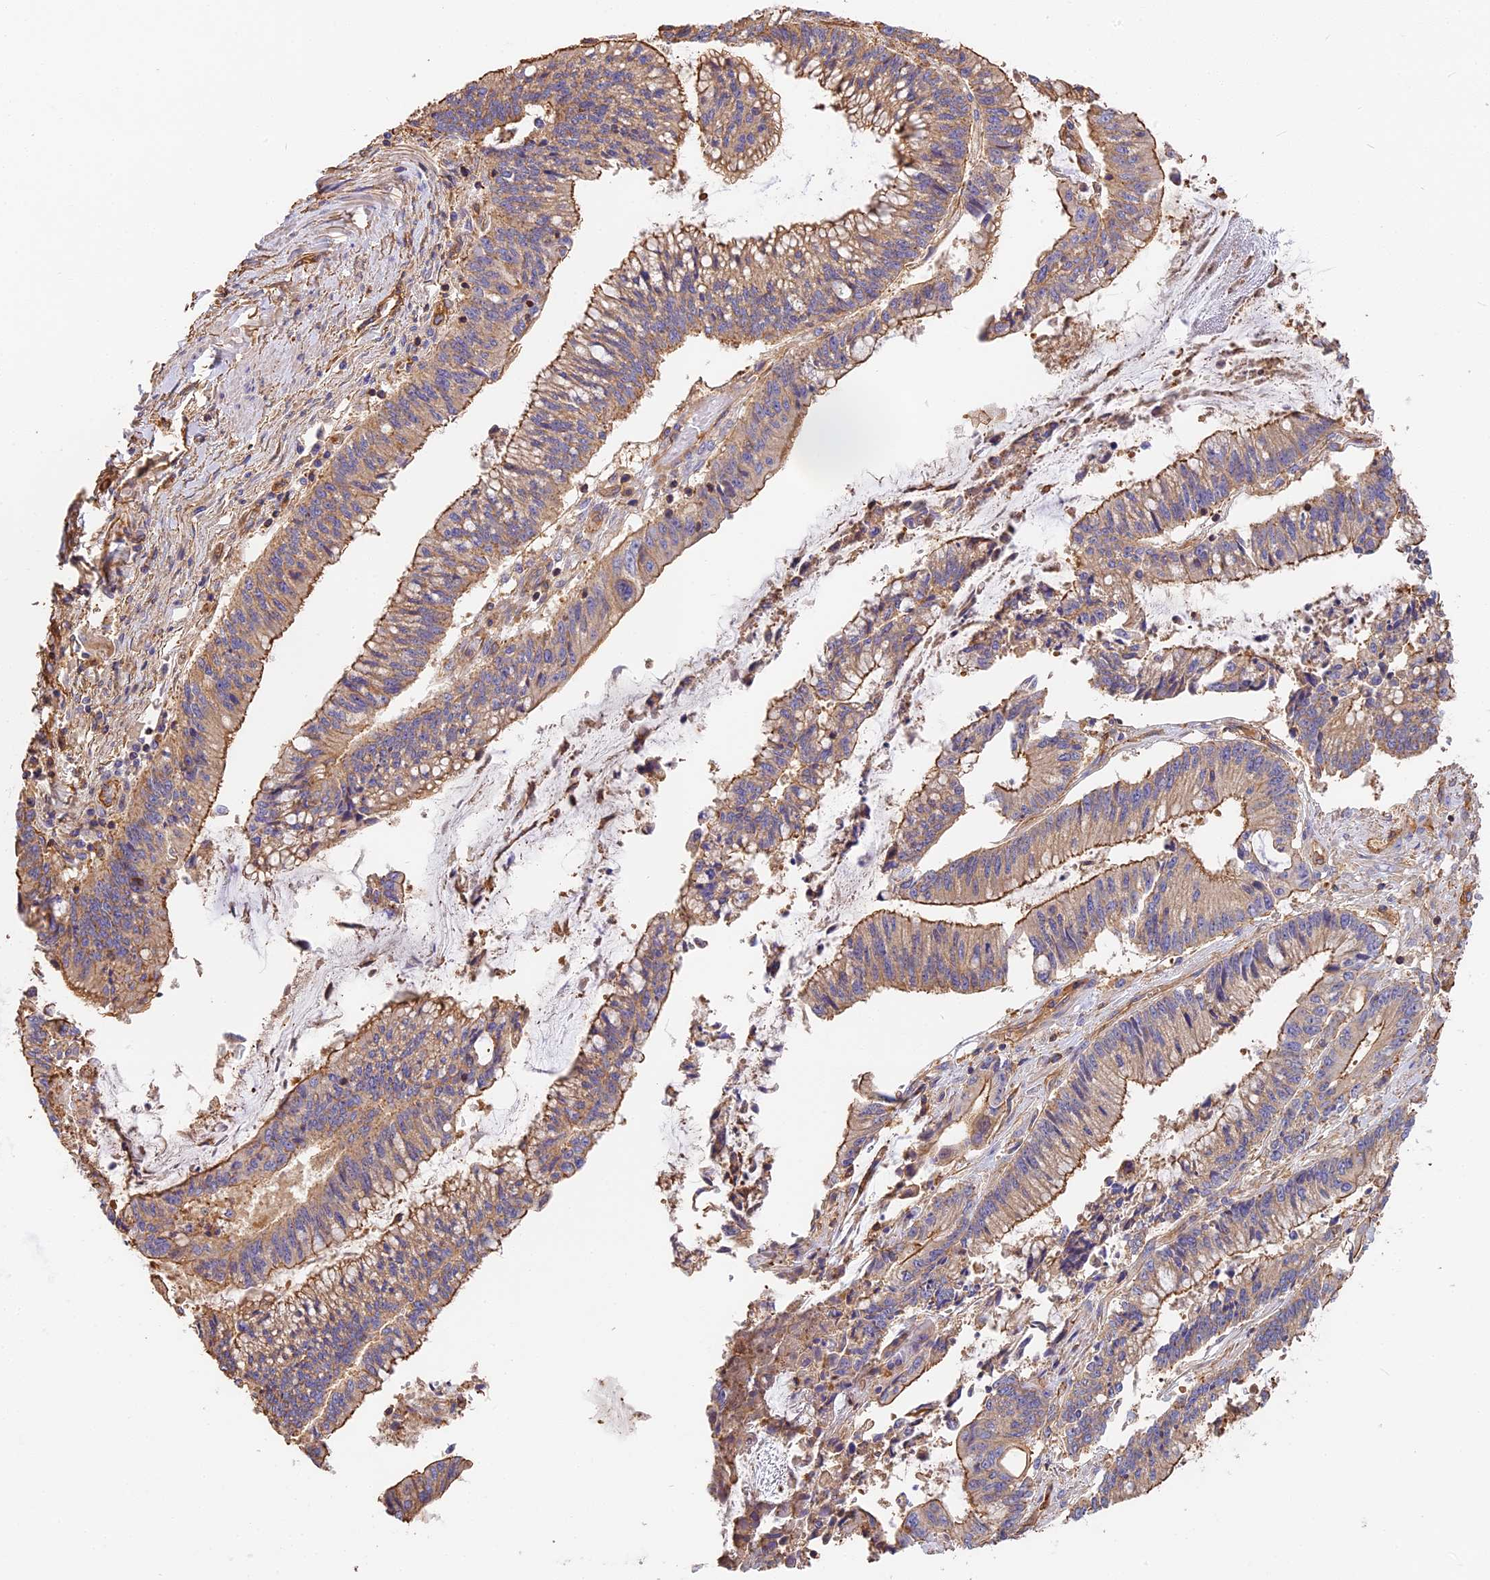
{"staining": {"intensity": "moderate", "quantity": ">75%", "location": "cytoplasmic/membranous"}, "tissue": "pancreatic cancer", "cell_type": "Tumor cells", "image_type": "cancer", "snomed": [{"axis": "morphology", "description": "Adenocarcinoma, NOS"}, {"axis": "topography", "description": "Pancreas"}], "caption": "A micrograph of pancreatic cancer stained for a protein demonstrates moderate cytoplasmic/membranous brown staining in tumor cells. (Stains: DAB in brown, nuclei in blue, Microscopy: brightfield microscopy at high magnification).", "gene": "VPS18", "patient": {"sex": "female", "age": 50}}